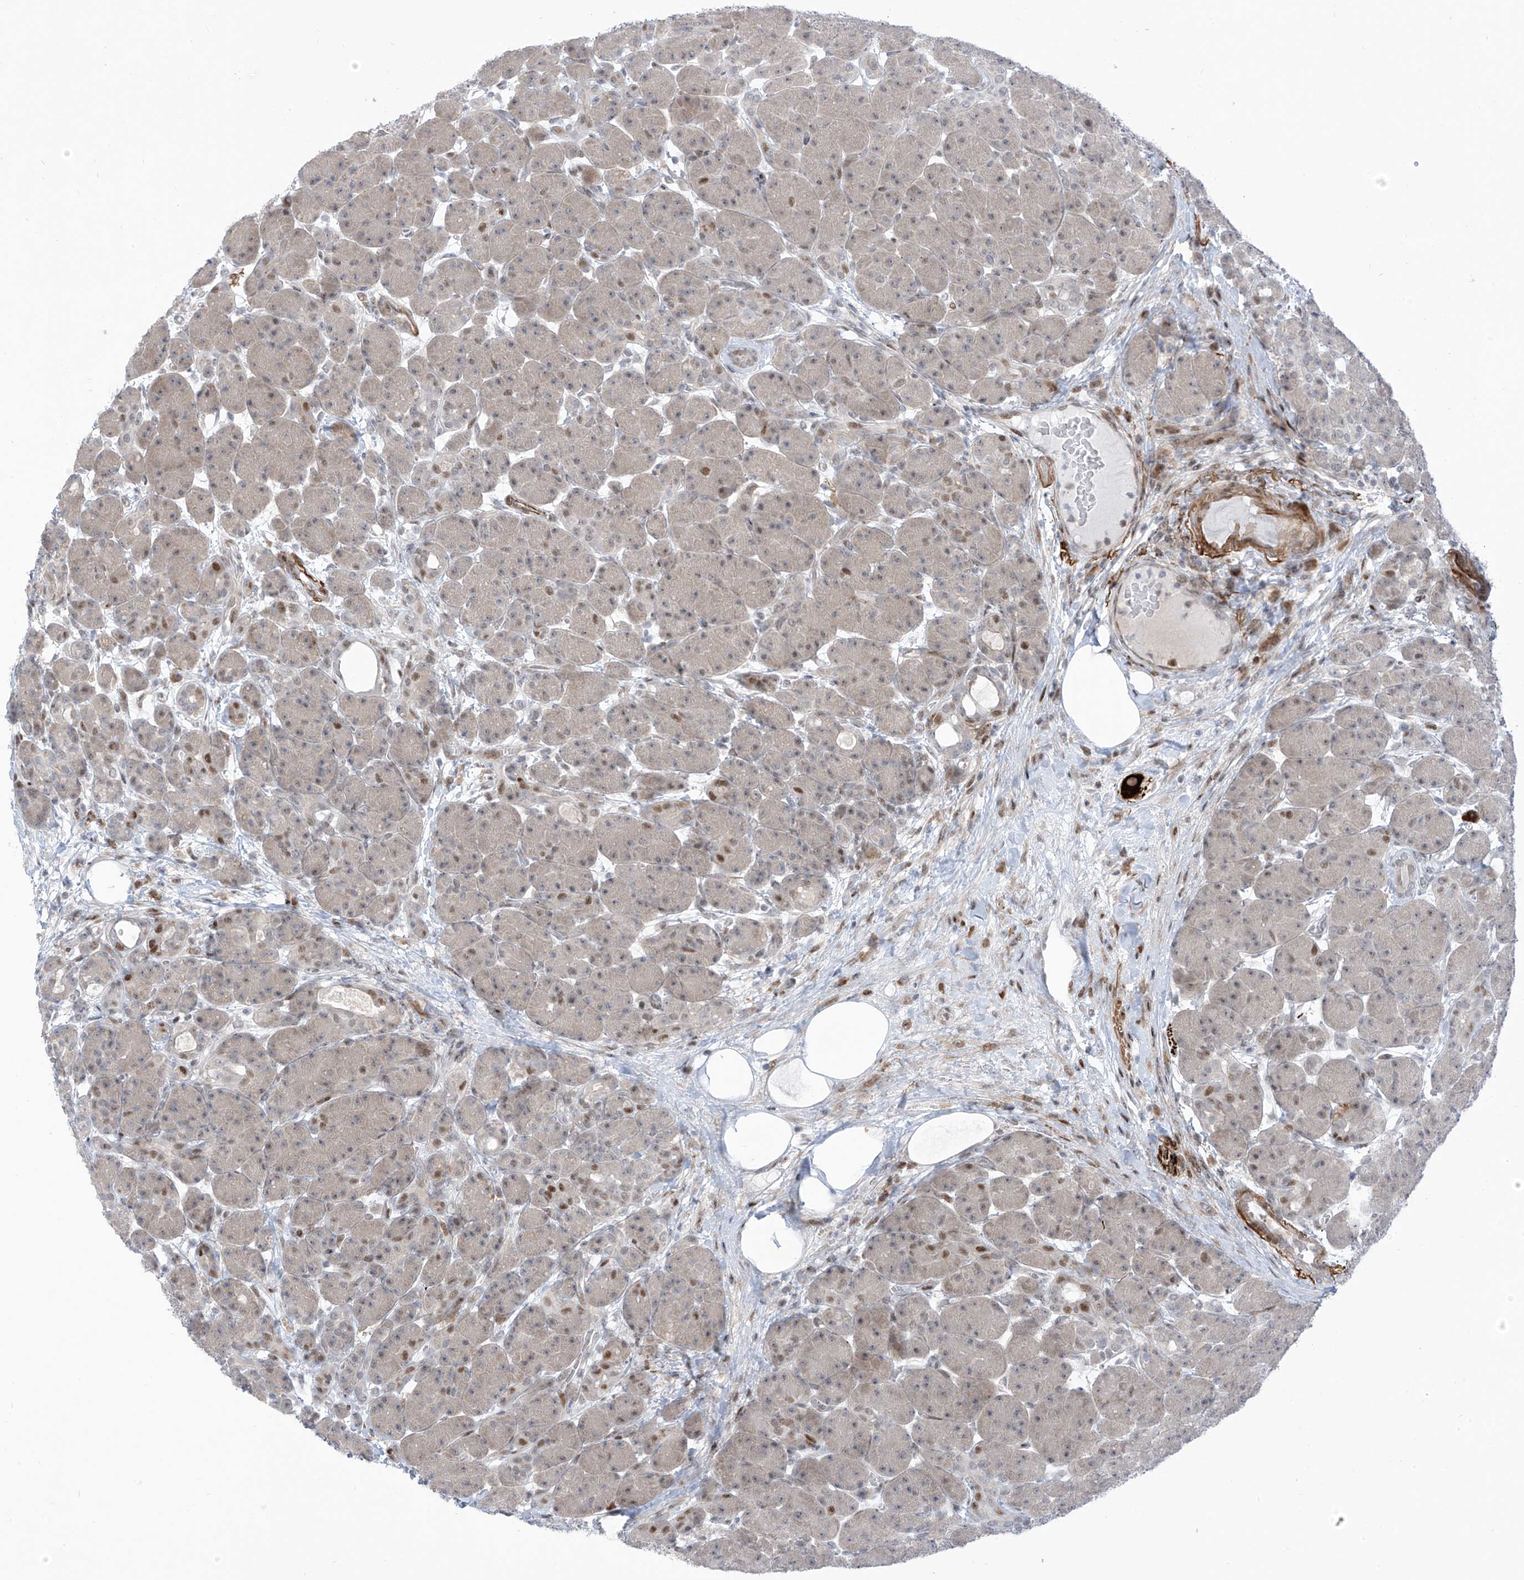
{"staining": {"intensity": "moderate", "quantity": "<25%", "location": "nuclear"}, "tissue": "pancreas", "cell_type": "Exocrine glandular cells", "image_type": "normal", "snomed": [{"axis": "morphology", "description": "Normal tissue, NOS"}, {"axis": "topography", "description": "Pancreas"}], "caption": "Pancreas stained with a brown dye shows moderate nuclear positive expression in about <25% of exocrine glandular cells.", "gene": "LIN9", "patient": {"sex": "male", "age": 63}}